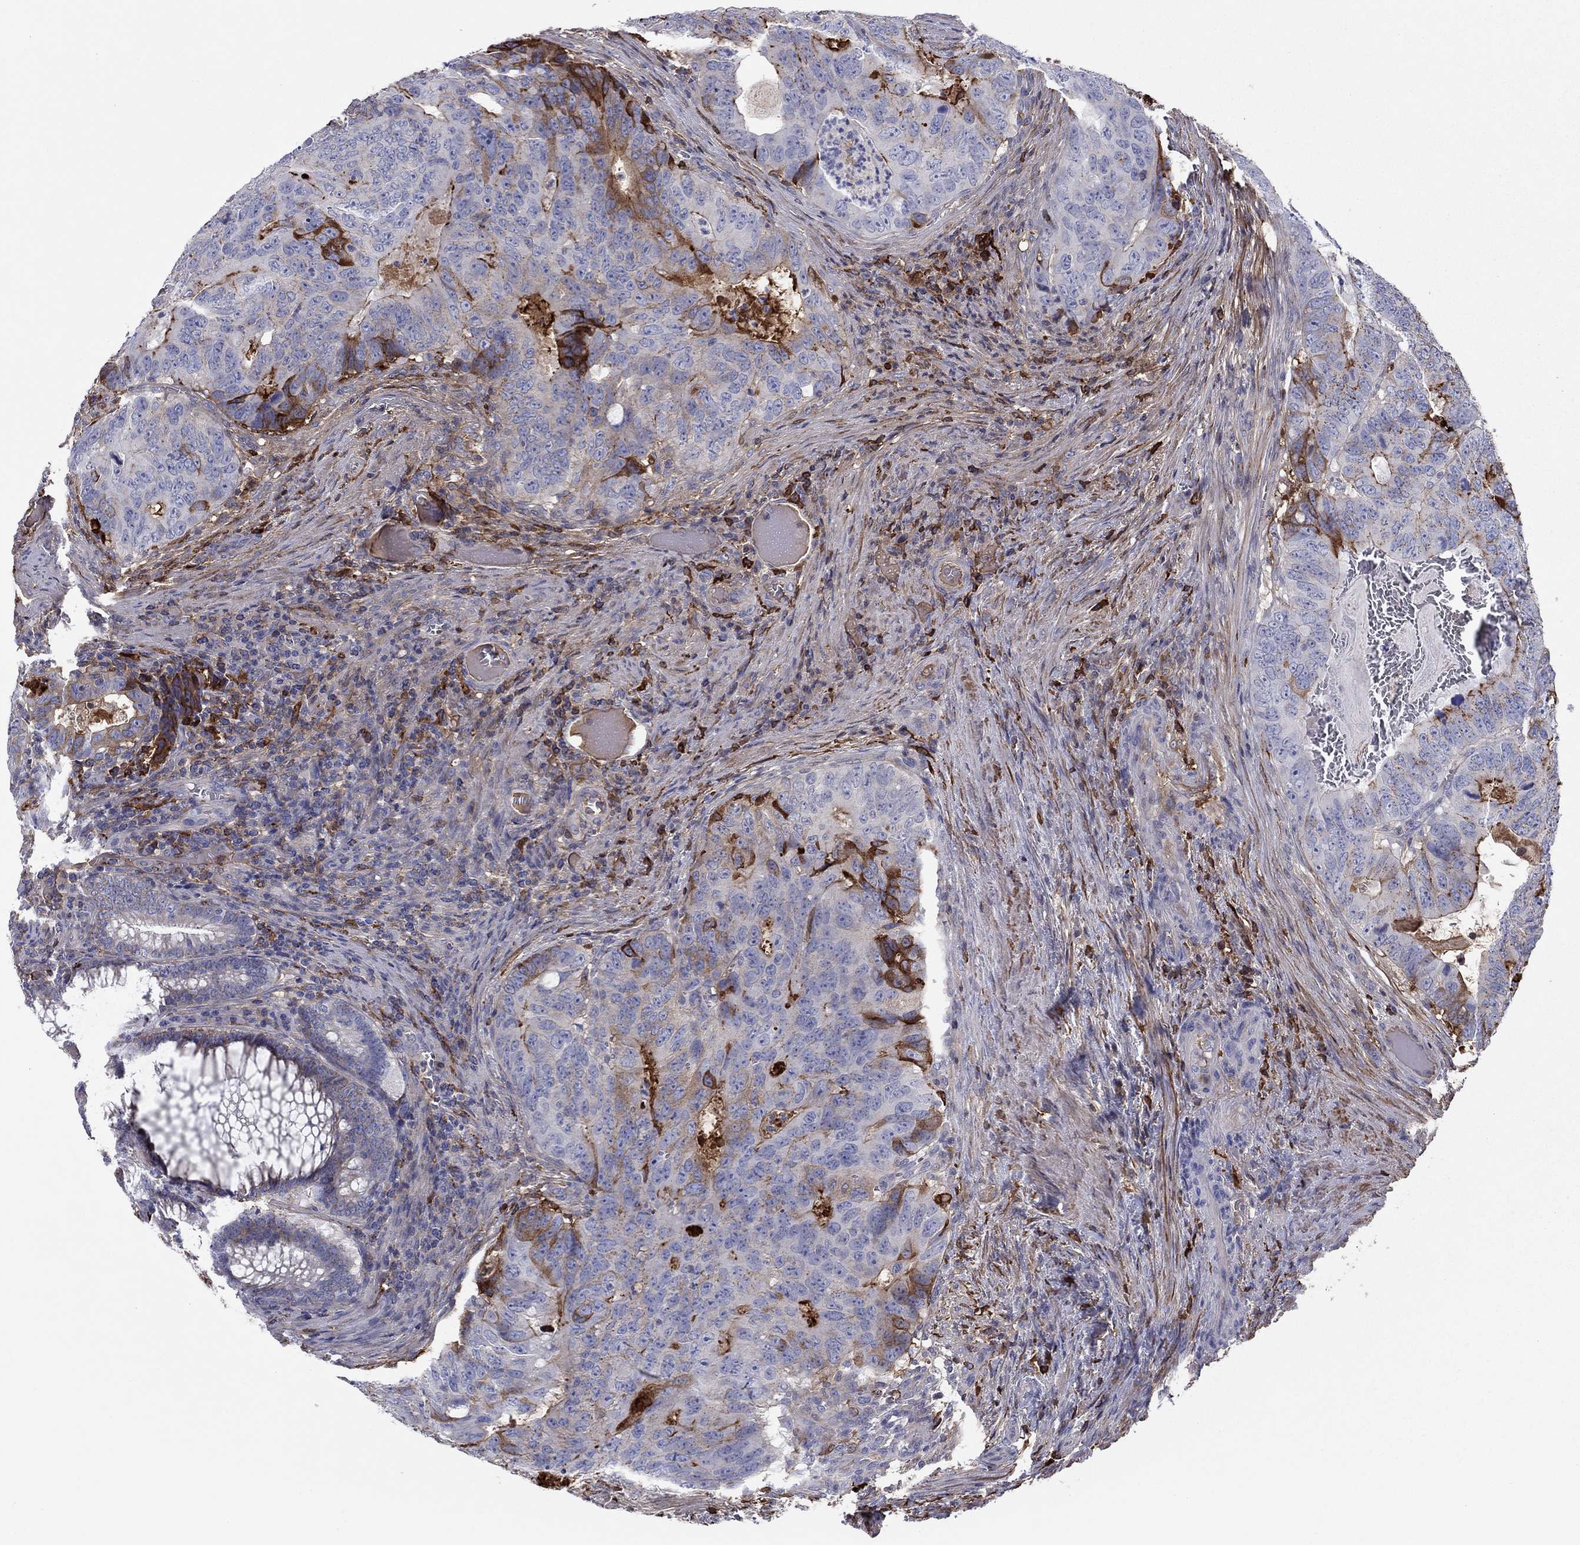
{"staining": {"intensity": "strong", "quantity": "<25%", "location": "cytoplasmic/membranous"}, "tissue": "colorectal cancer", "cell_type": "Tumor cells", "image_type": "cancer", "snomed": [{"axis": "morphology", "description": "Adenocarcinoma, NOS"}, {"axis": "topography", "description": "Colon"}], "caption": "Human adenocarcinoma (colorectal) stained for a protein (brown) reveals strong cytoplasmic/membranous positive expression in approximately <25% of tumor cells.", "gene": "HPX", "patient": {"sex": "male", "age": 79}}